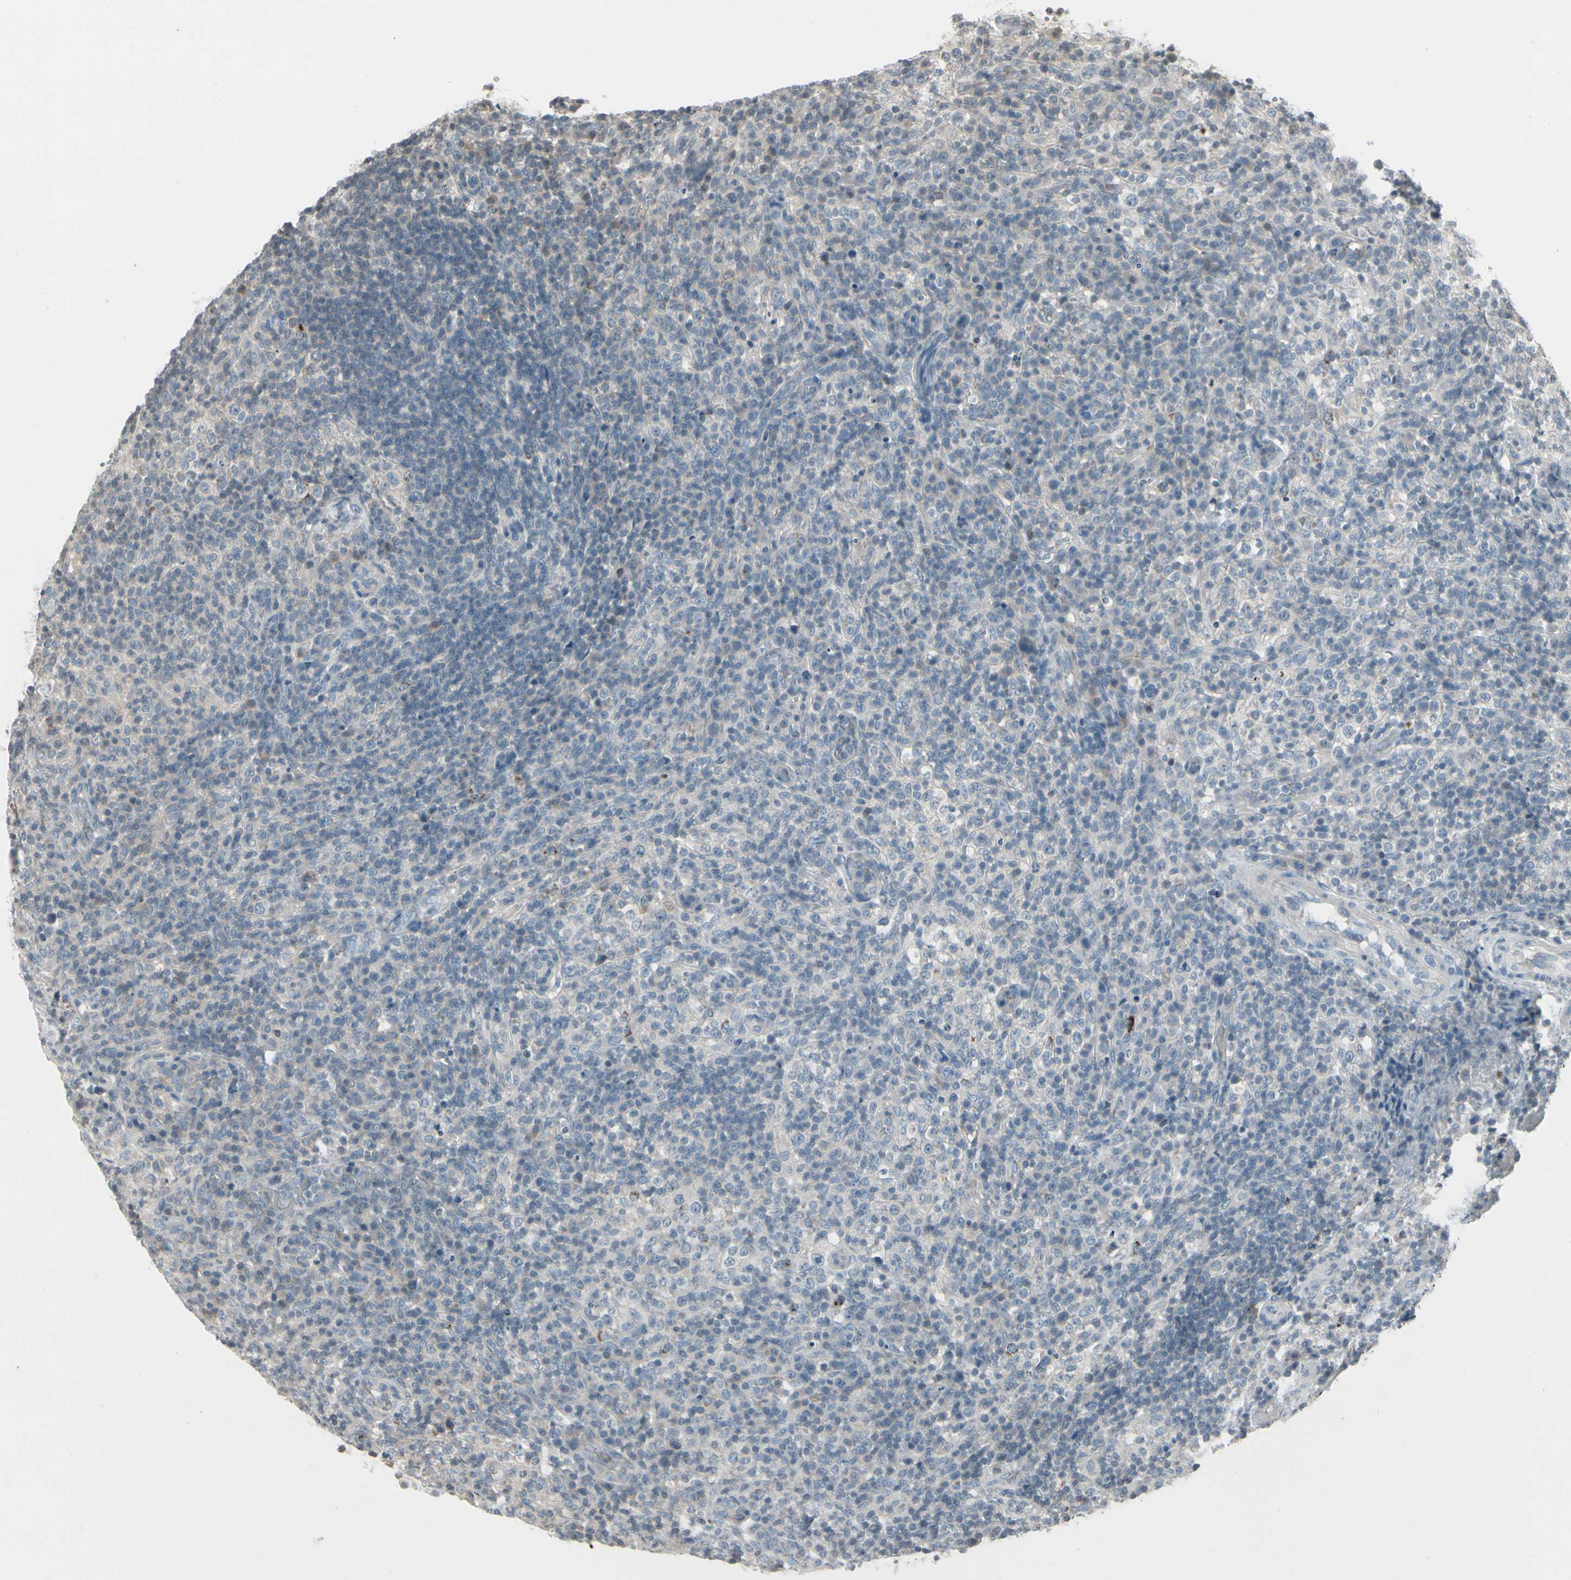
{"staining": {"intensity": "weak", "quantity": "<25%", "location": "cytoplasmic/membranous"}, "tissue": "lymphoma", "cell_type": "Tumor cells", "image_type": "cancer", "snomed": [{"axis": "morphology", "description": "Malignant lymphoma, non-Hodgkin's type, High grade"}, {"axis": "topography", "description": "Lymph node"}], "caption": "IHC image of neoplastic tissue: lymphoma stained with DAB demonstrates no significant protein positivity in tumor cells.", "gene": "ARG2", "patient": {"sex": "female", "age": 76}}